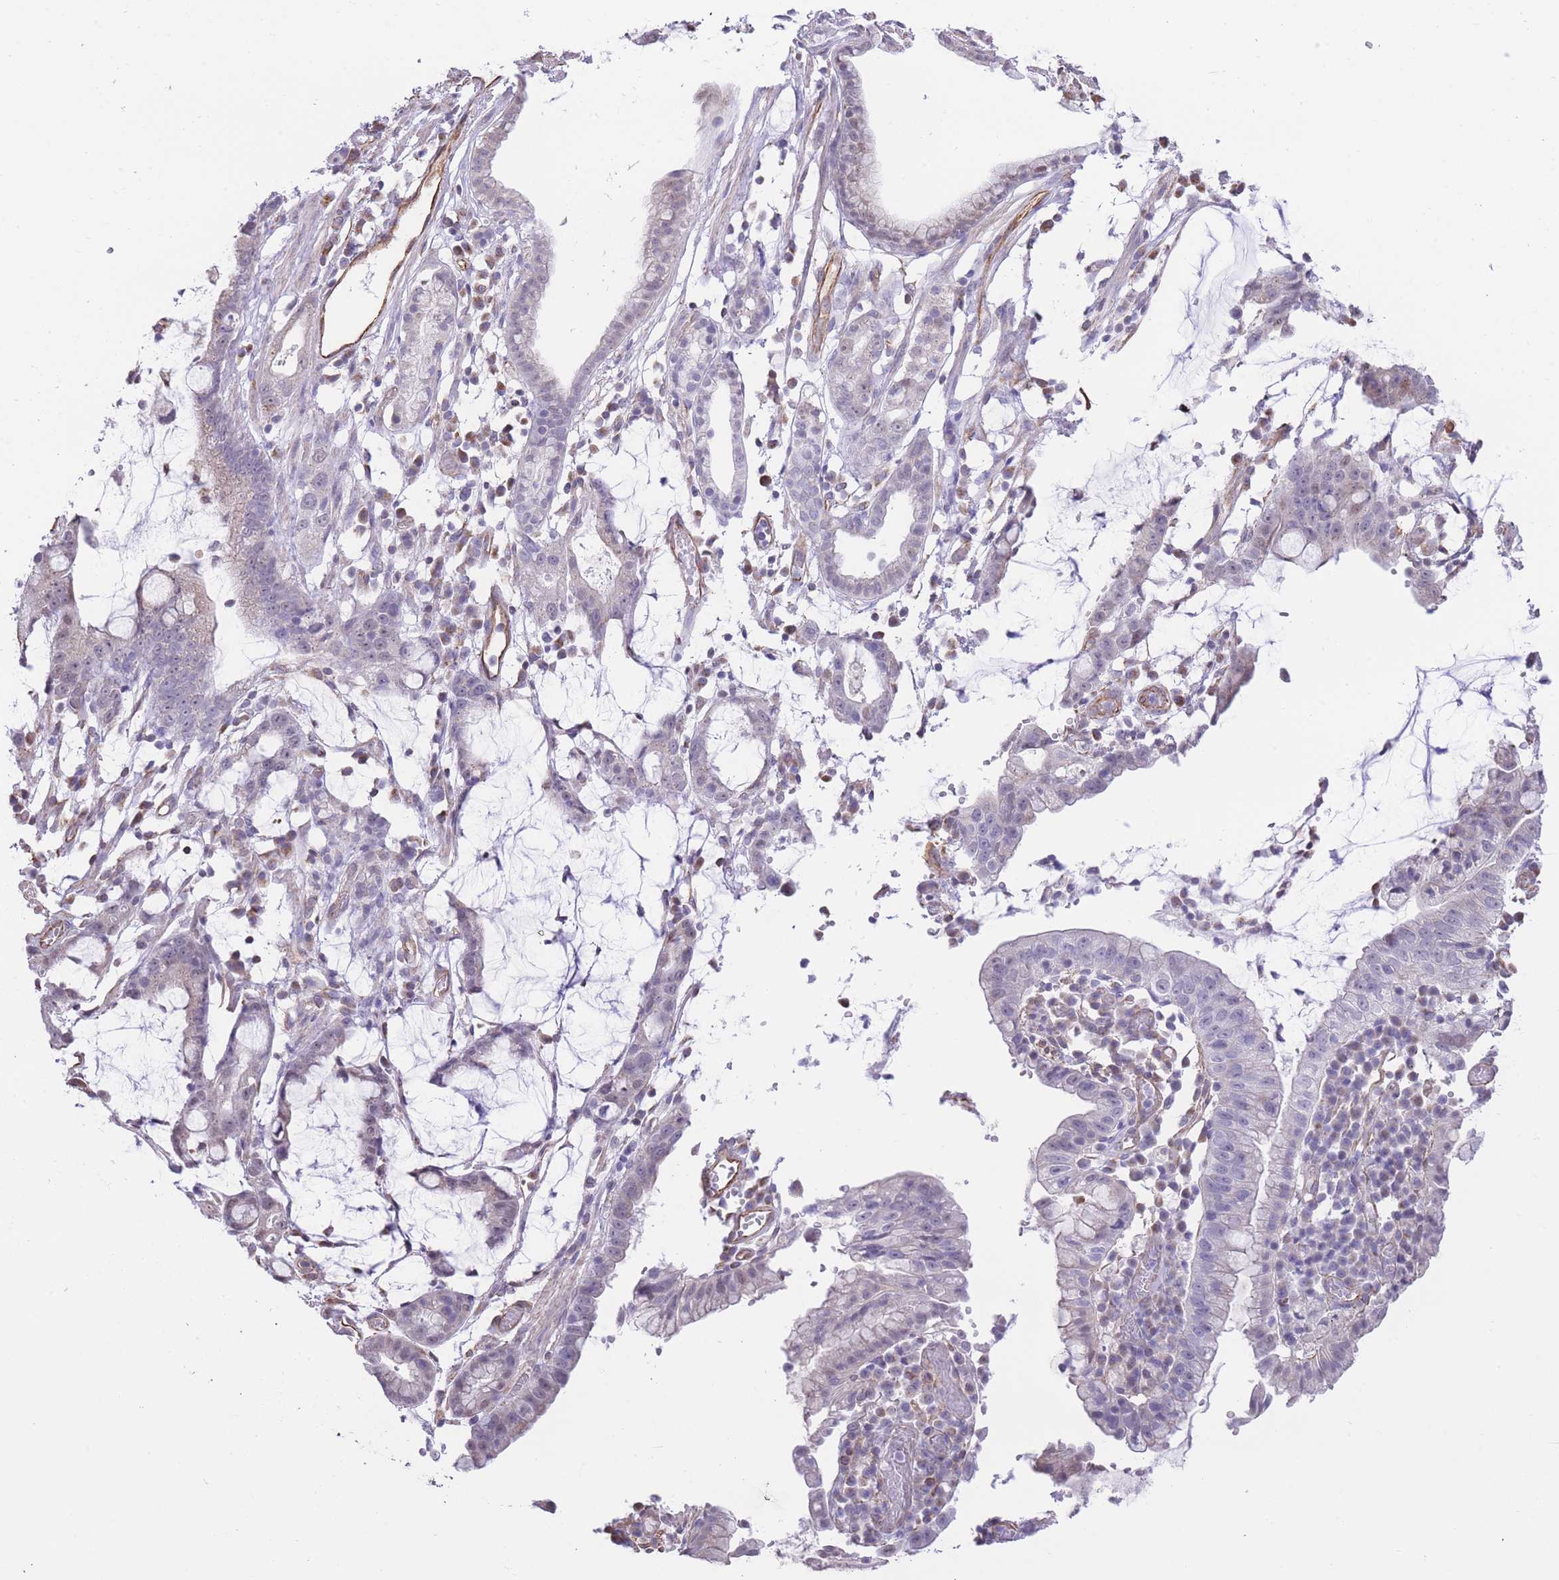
{"staining": {"intensity": "negative", "quantity": "none", "location": "none"}, "tissue": "stomach cancer", "cell_type": "Tumor cells", "image_type": "cancer", "snomed": [{"axis": "morphology", "description": "Adenocarcinoma, NOS"}, {"axis": "topography", "description": "Stomach"}], "caption": "A histopathology image of human stomach cancer is negative for staining in tumor cells. (Brightfield microscopy of DAB (3,3'-diaminobenzidine) immunohistochemistry (IHC) at high magnification).", "gene": "PSG8", "patient": {"sex": "male", "age": 55}}